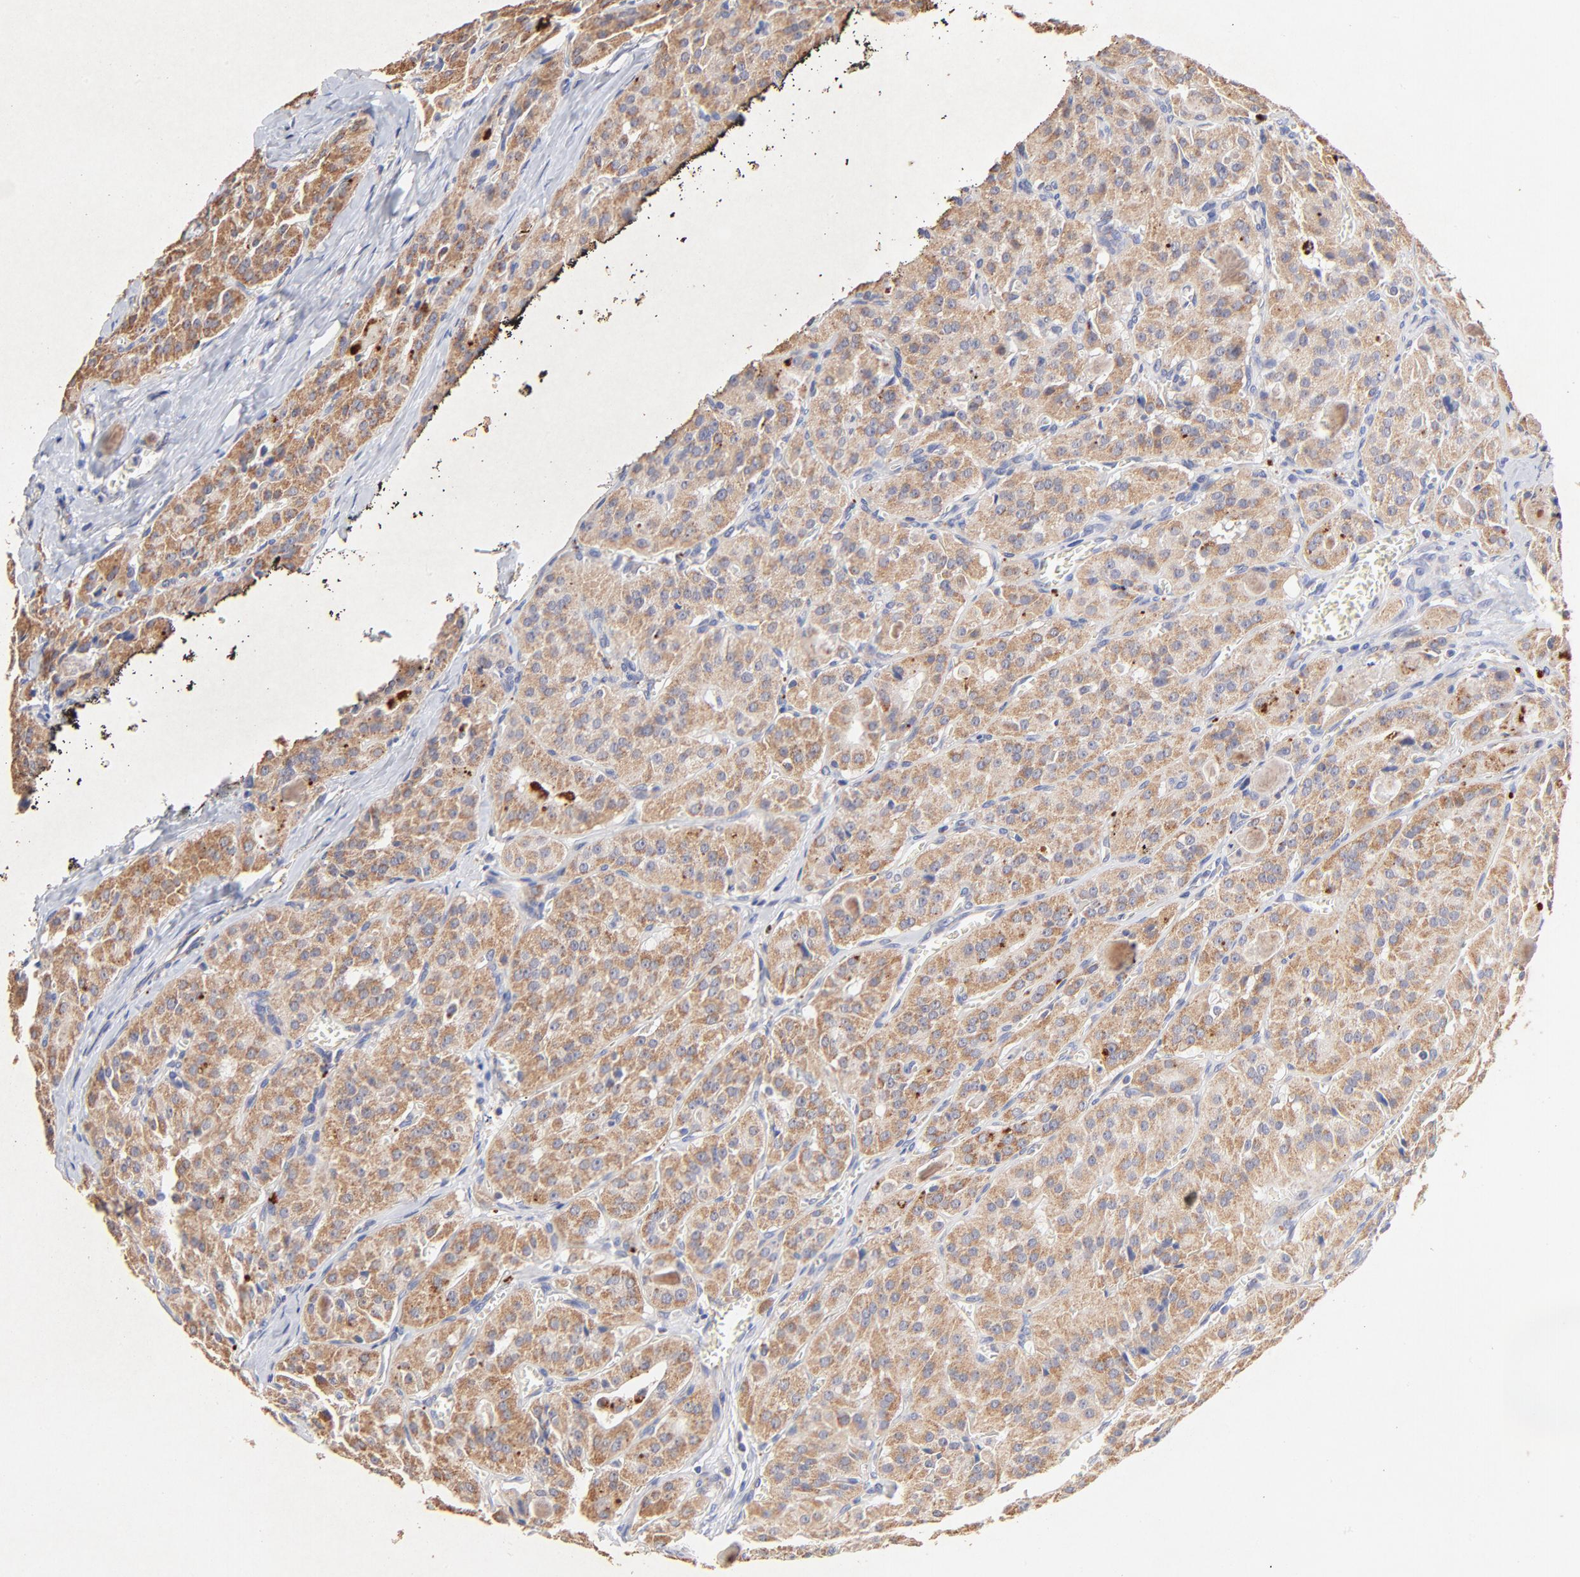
{"staining": {"intensity": "moderate", "quantity": ">75%", "location": "cytoplasmic/membranous"}, "tissue": "thyroid cancer", "cell_type": "Tumor cells", "image_type": "cancer", "snomed": [{"axis": "morphology", "description": "Carcinoma, NOS"}, {"axis": "topography", "description": "Thyroid gland"}], "caption": "Protein expression analysis of carcinoma (thyroid) displays moderate cytoplasmic/membranous expression in about >75% of tumor cells.", "gene": "SSBP1", "patient": {"sex": "male", "age": 76}}